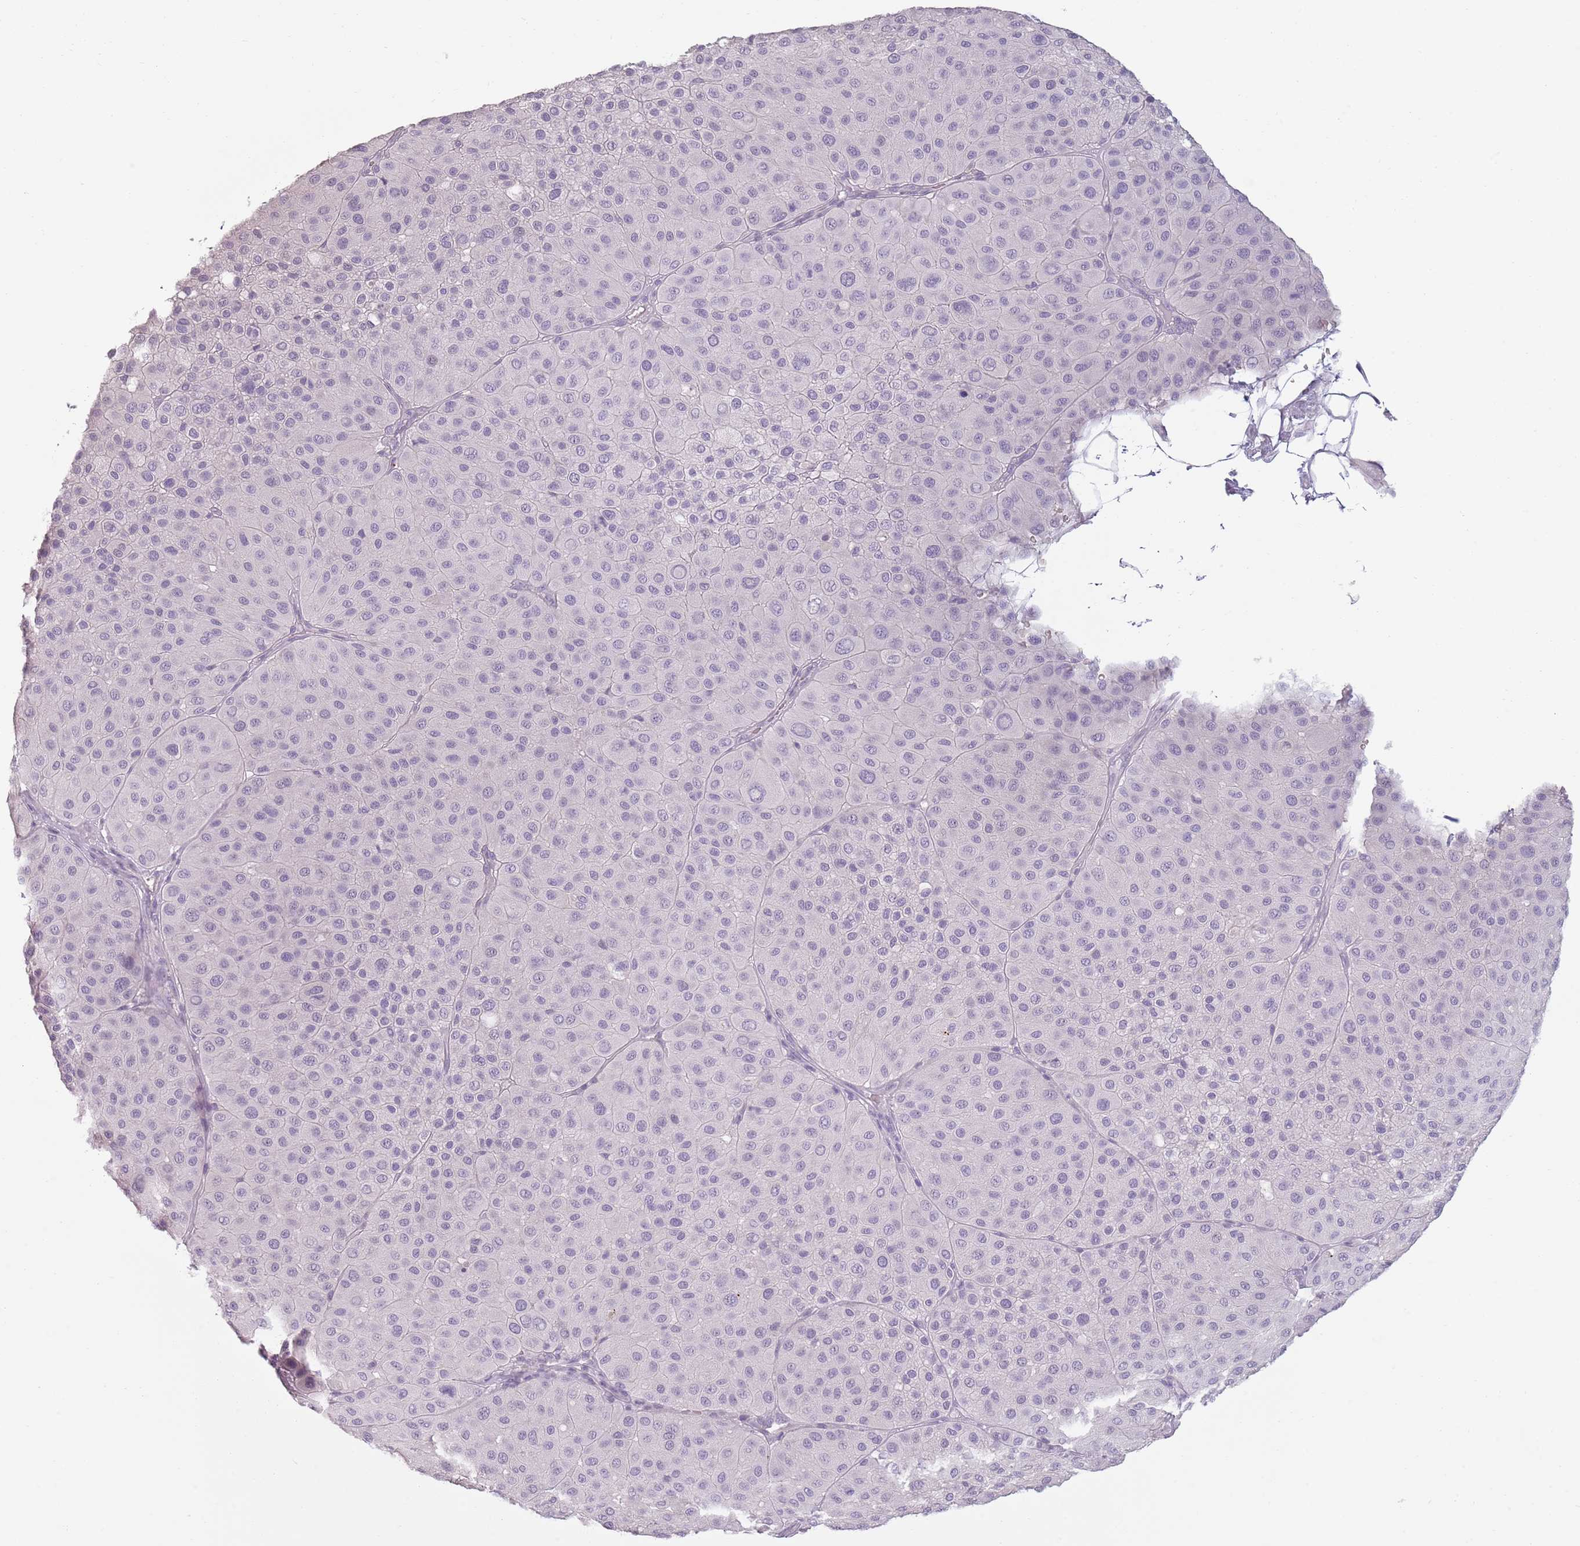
{"staining": {"intensity": "negative", "quantity": "none", "location": "none"}, "tissue": "melanoma", "cell_type": "Tumor cells", "image_type": "cancer", "snomed": [{"axis": "morphology", "description": "Malignant melanoma, Metastatic site"}, {"axis": "topography", "description": "Smooth muscle"}], "caption": "This is a histopathology image of immunohistochemistry staining of melanoma, which shows no expression in tumor cells. (DAB immunohistochemistry, high magnification).", "gene": "PIEZO1", "patient": {"sex": "male", "age": 41}}